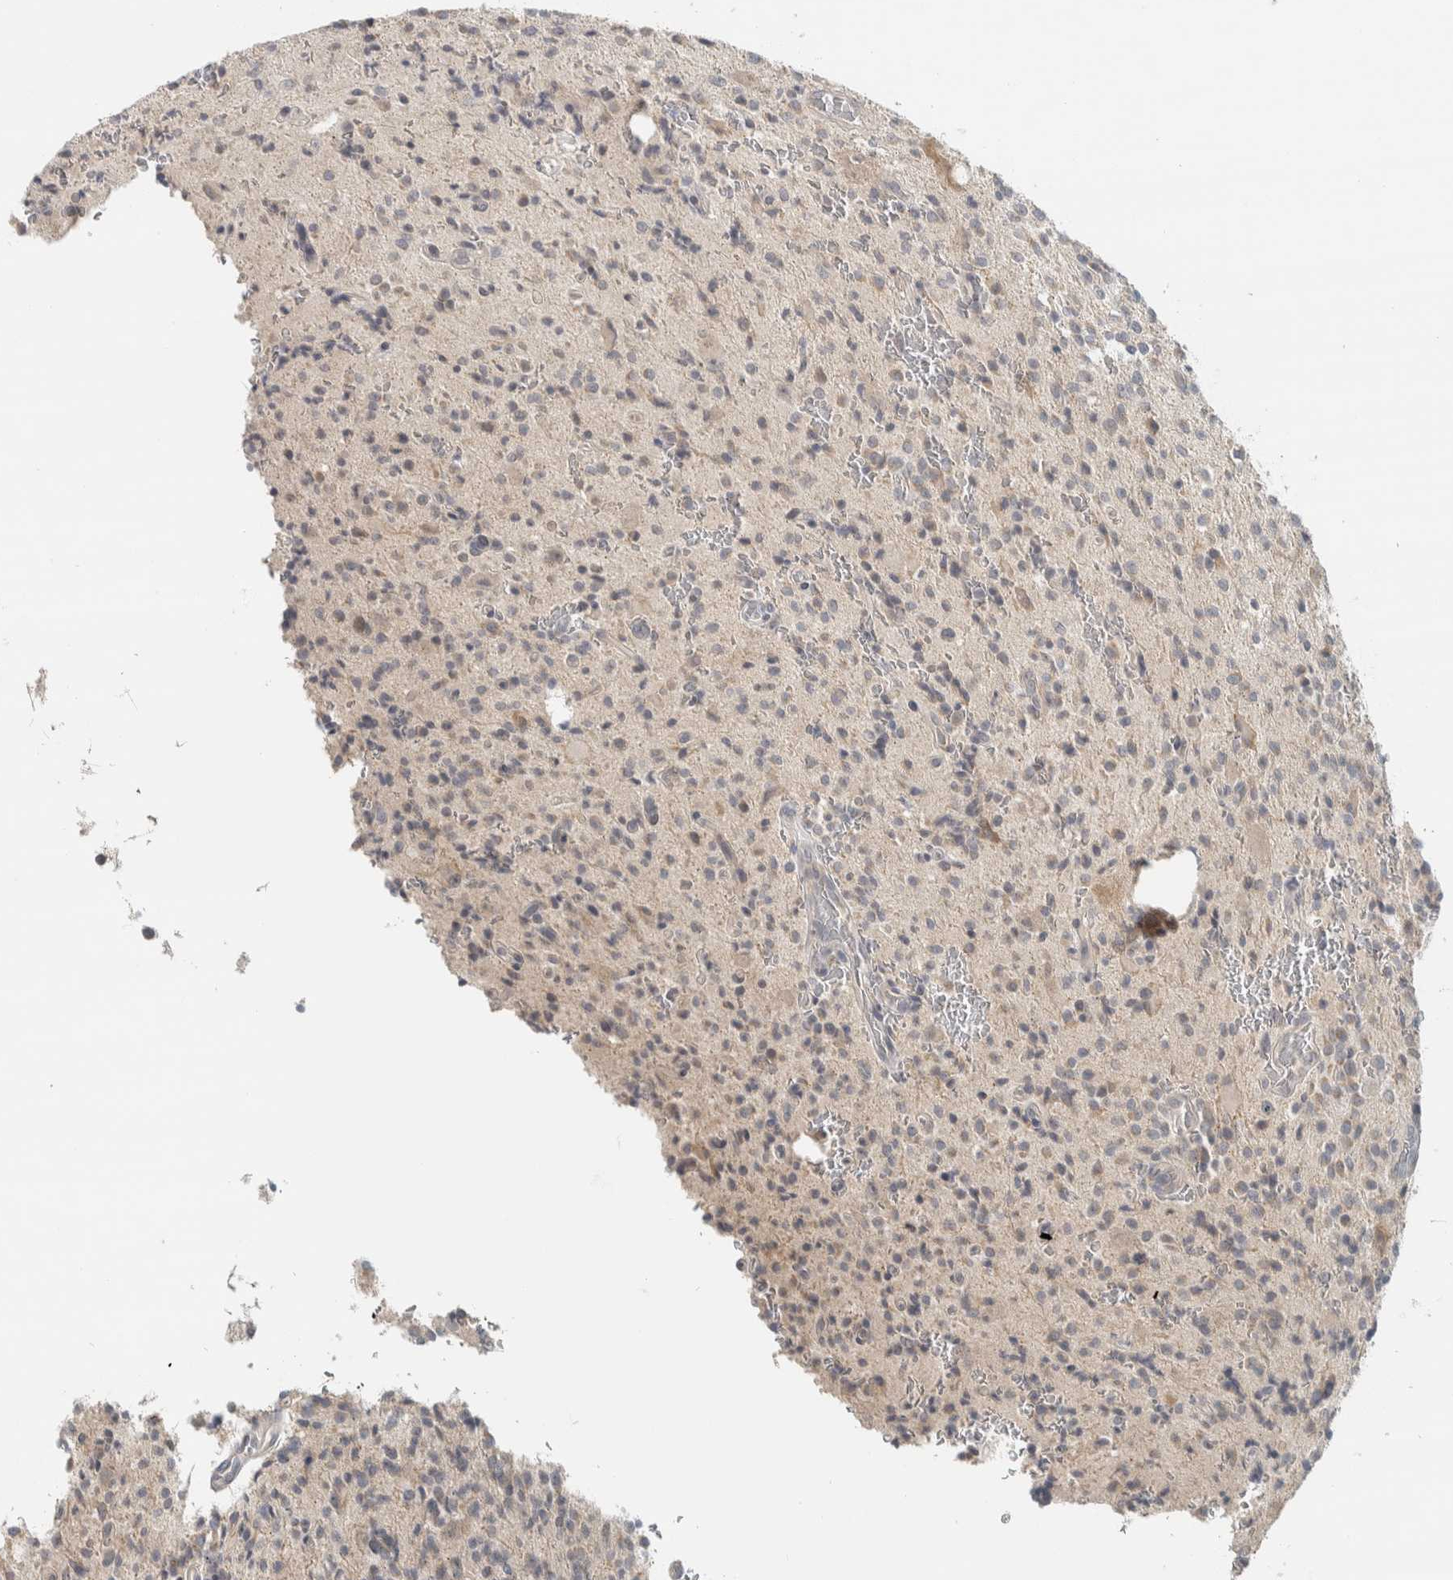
{"staining": {"intensity": "weak", "quantity": "<25%", "location": "cytoplasmic/membranous"}, "tissue": "glioma", "cell_type": "Tumor cells", "image_type": "cancer", "snomed": [{"axis": "morphology", "description": "Glioma, malignant, High grade"}, {"axis": "topography", "description": "Brain"}], "caption": "Histopathology image shows no protein expression in tumor cells of glioma tissue.", "gene": "AFP", "patient": {"sex": "male", "age": 34}}